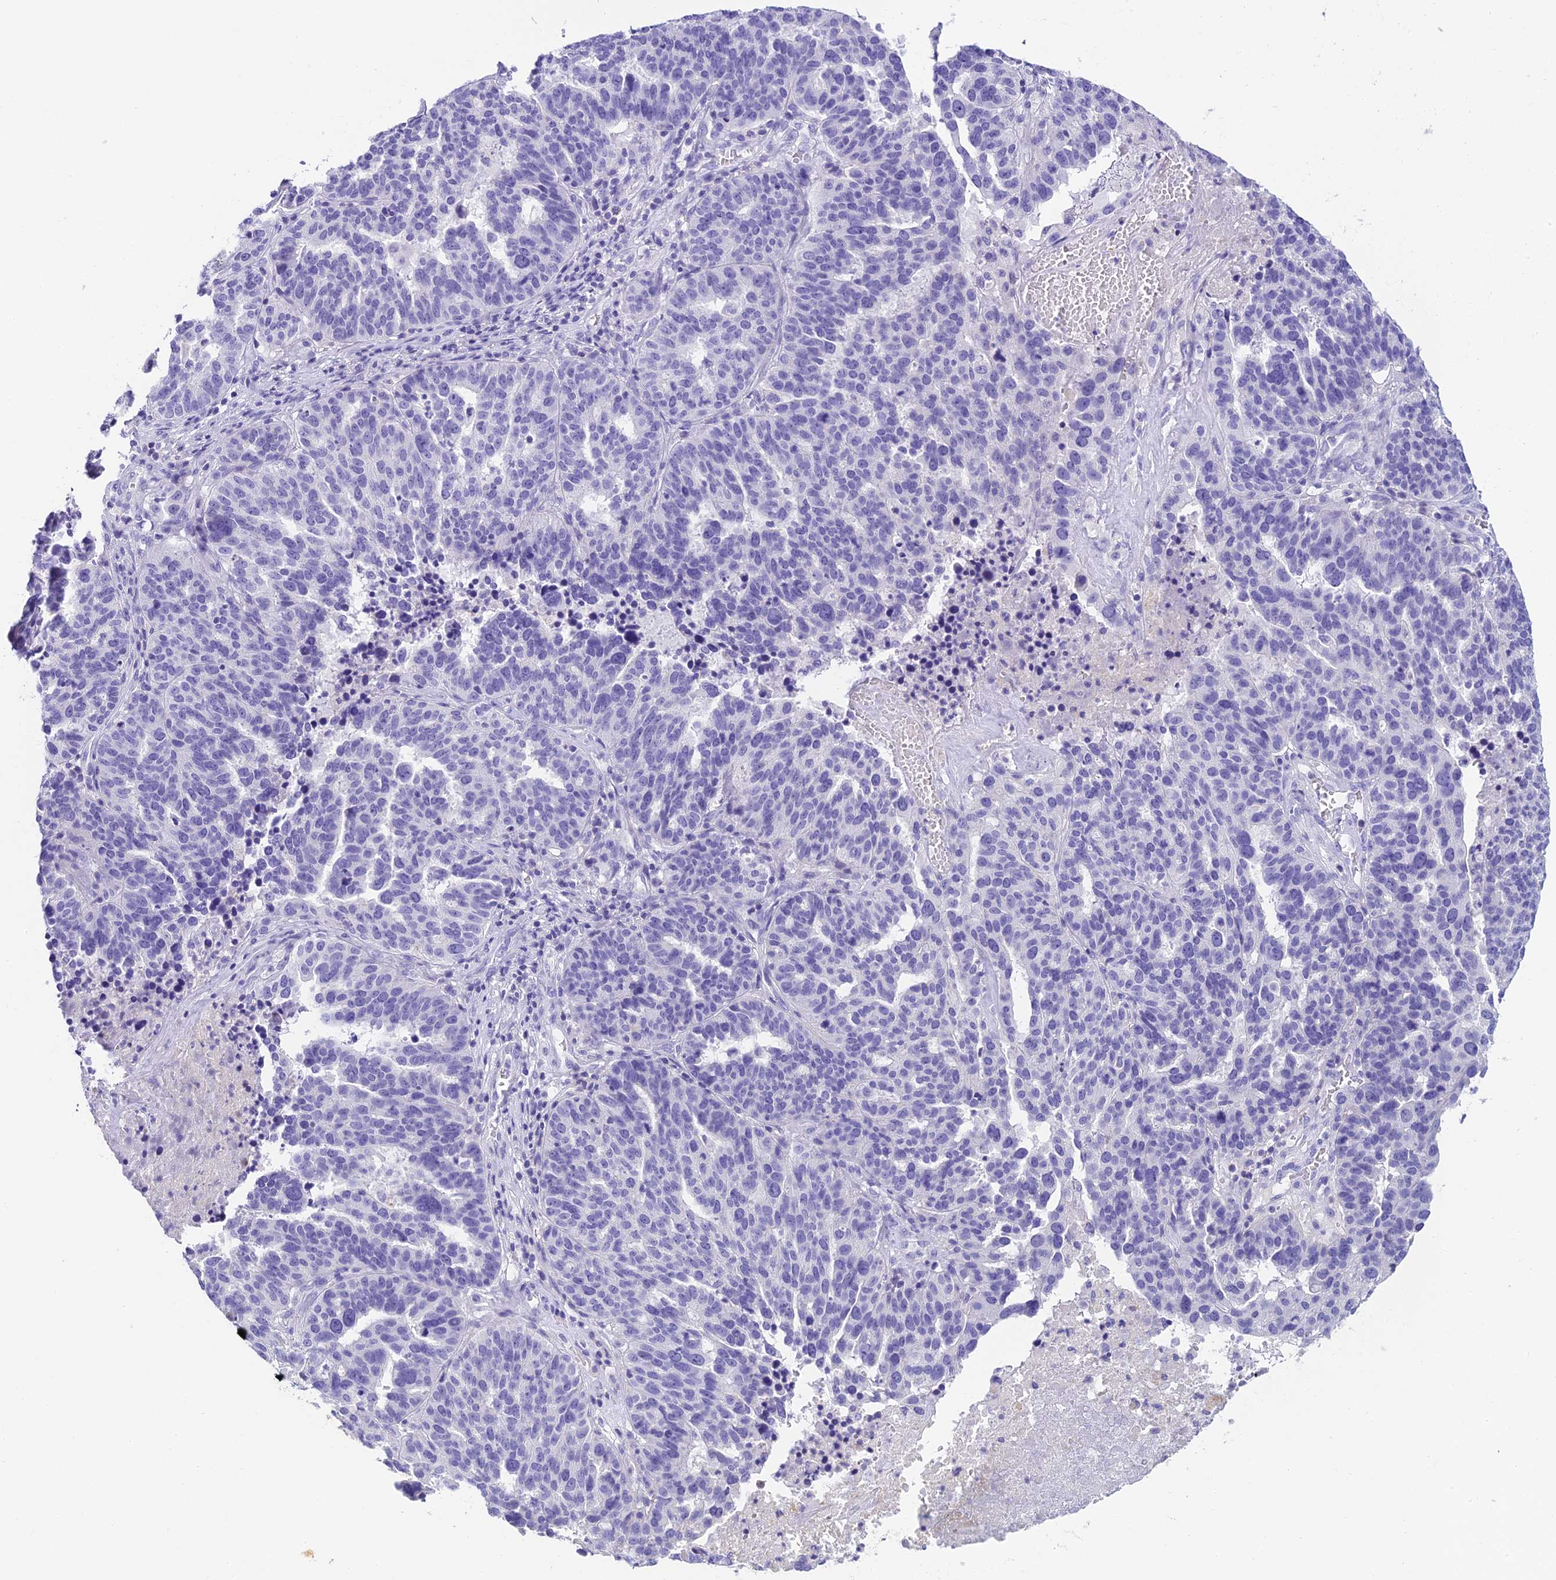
{"staining": {"intensity": "negative", "quantity": "none", "location": "none"}, "tissue": "ovarian cancer", "cell_type": "Tumor cells", "image_type": "cancer", "snomed": [{"axis": "morphology", "description": "Cystadenocarcinoma, serous, NOS"}, {"axis": "topography", "description": "Ovary"}], "caption": "Immunohistochemistry (IHC) photomicrograph of ovarian serous cystadenocarcinoma stained for a protein (brown), which exhibits no expression in tumor cells. The staining was performed using DAB to visualize the protein expression in brown, while the nuclei were stained in blue with hematoxylin (Magnification: 20x).", "gene": "C12orf29", "patient": {"sex": "female", "age": 59}}